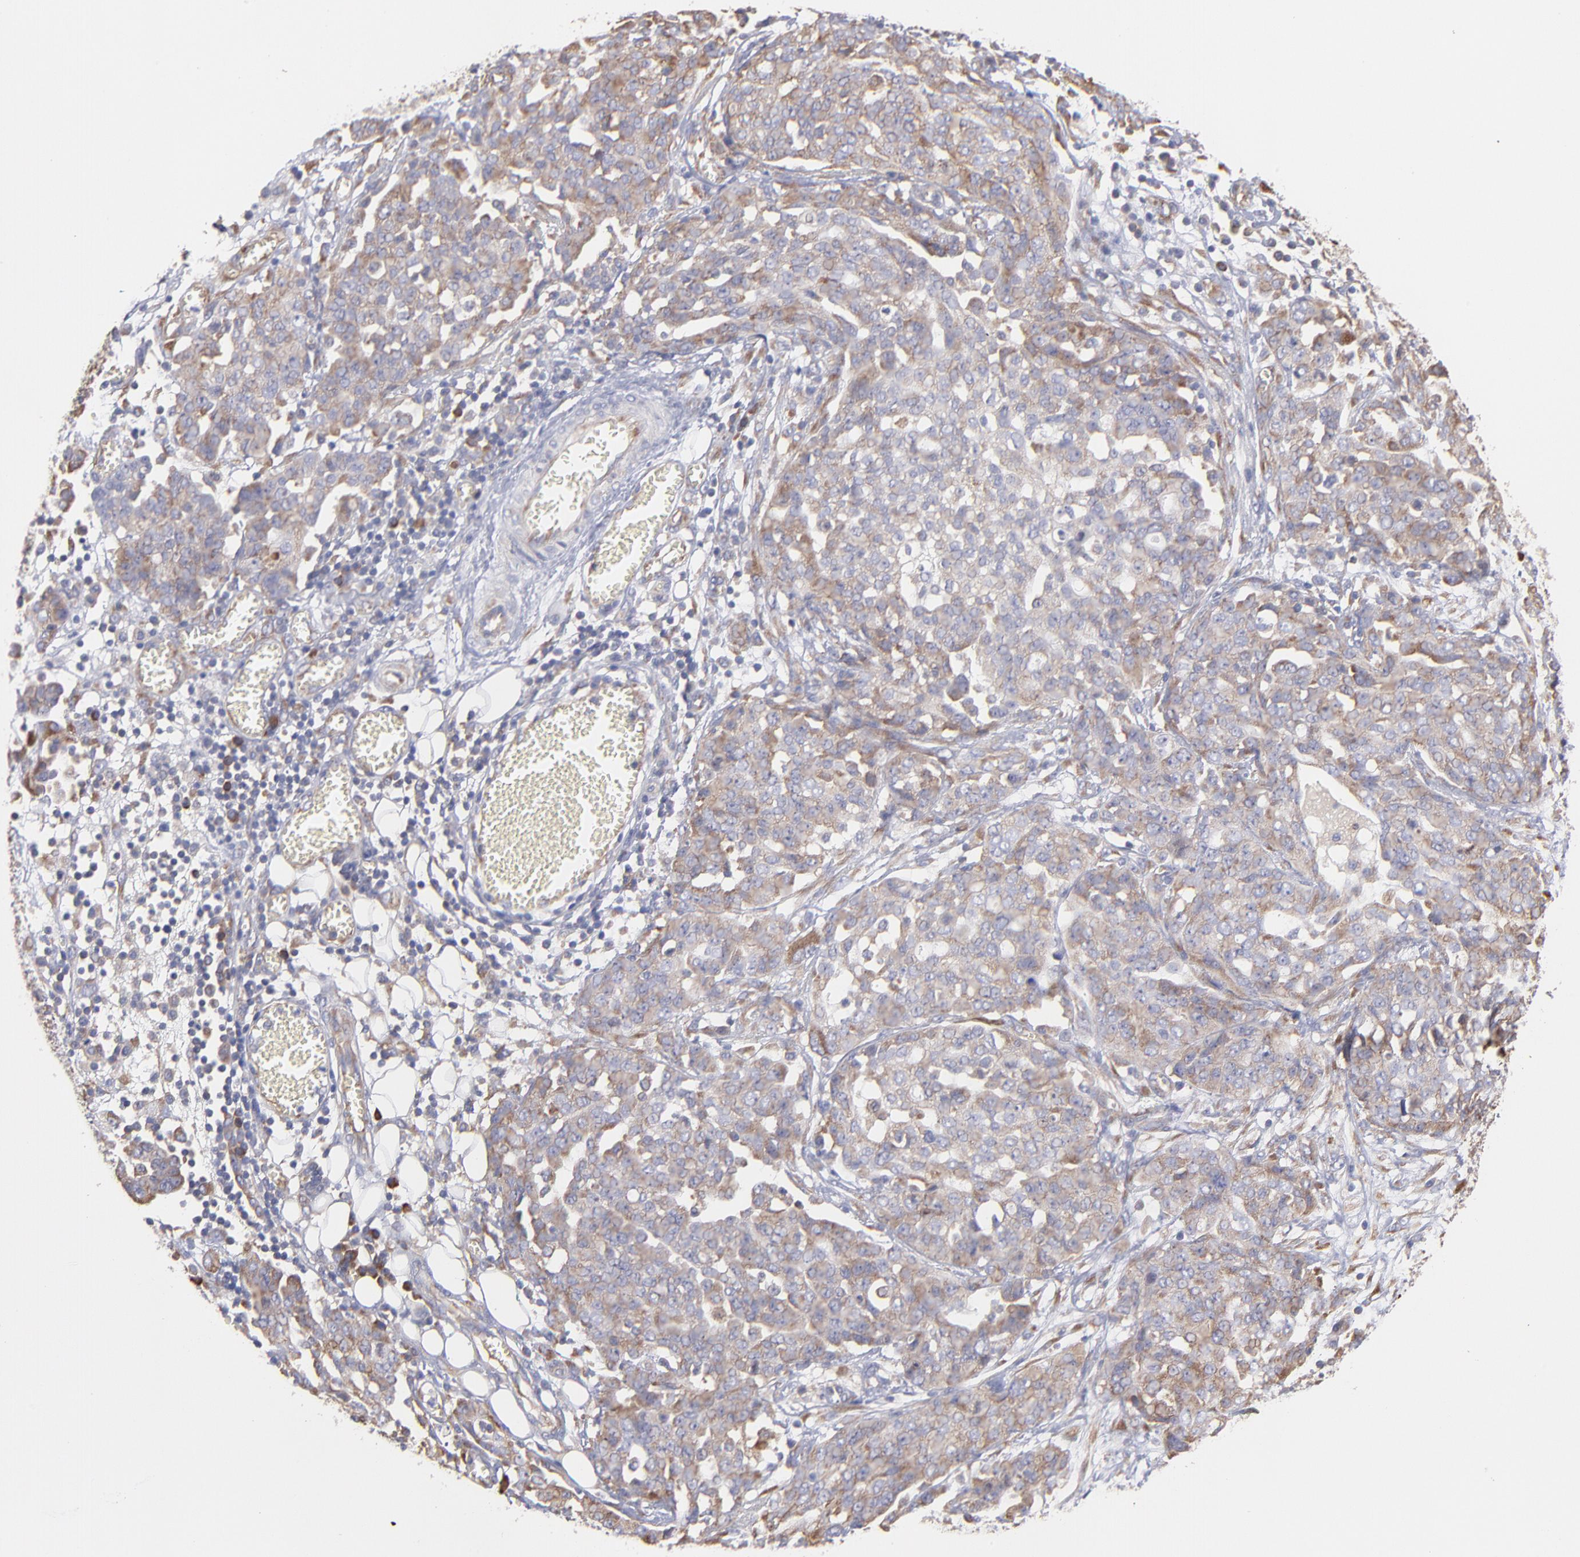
{"staining": {"intensity": "weak", "quantity": "<25%", "location": "cytoplasmic/membranous"}, "tissue": "ovarian cancer", "cell_type": "Tumor cells", "image_type": "cancer", "snomed": [{"axis": "morphology", "description": "Cystadenocarcinoma, serous, NOS"}, {"axis": "topography", "description": "Soft tissue"}, {"axis": "topography", "description": "Ovary"}], "caption": "Tumor cells show no significant protein staining in ovarian serous cystadenocarcinoma. (DAB IHC with hematoxylin counter stain).", "gene": "RPLP0", "patient": {"sex": "female", "age": 57}}